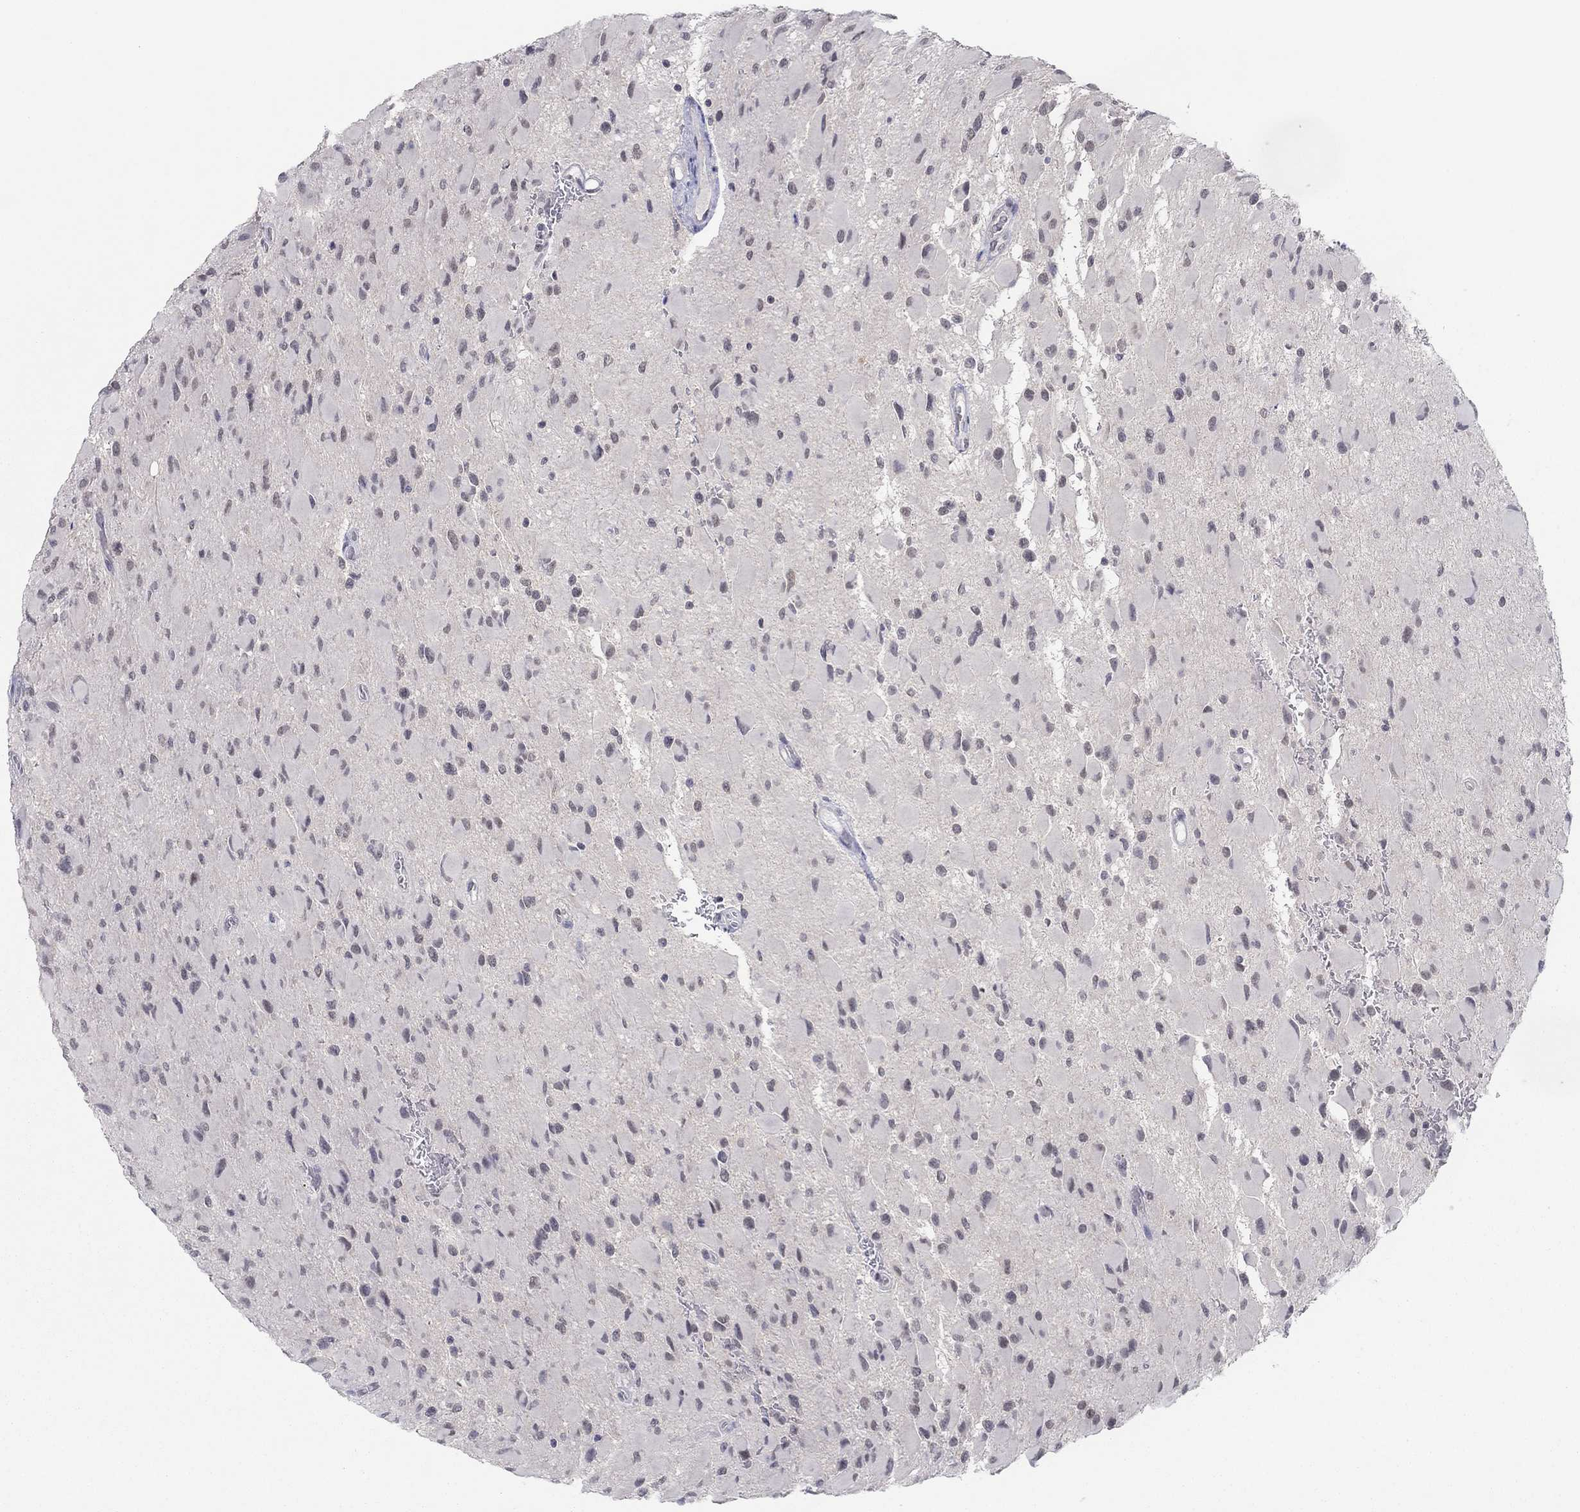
{"staining": {"intensity": "negative", "quantity": "none", "location": "none"}, "tissue": "glioma", "cell_type": "Tumor cells", "image_type": "cancer", "snomed": [{"axis": "morphology", "description": "Glioma, malignant, High grade"}, {"axis": "topography", "description": "Cerebral cortex"}], "caption": "Malignant glioma (high-grade) was stained to show a protein in brown. There is no significant staining in tumor cells.", "gene": "SLC22A2", "patient": {"sex": "female", "age": 36}}